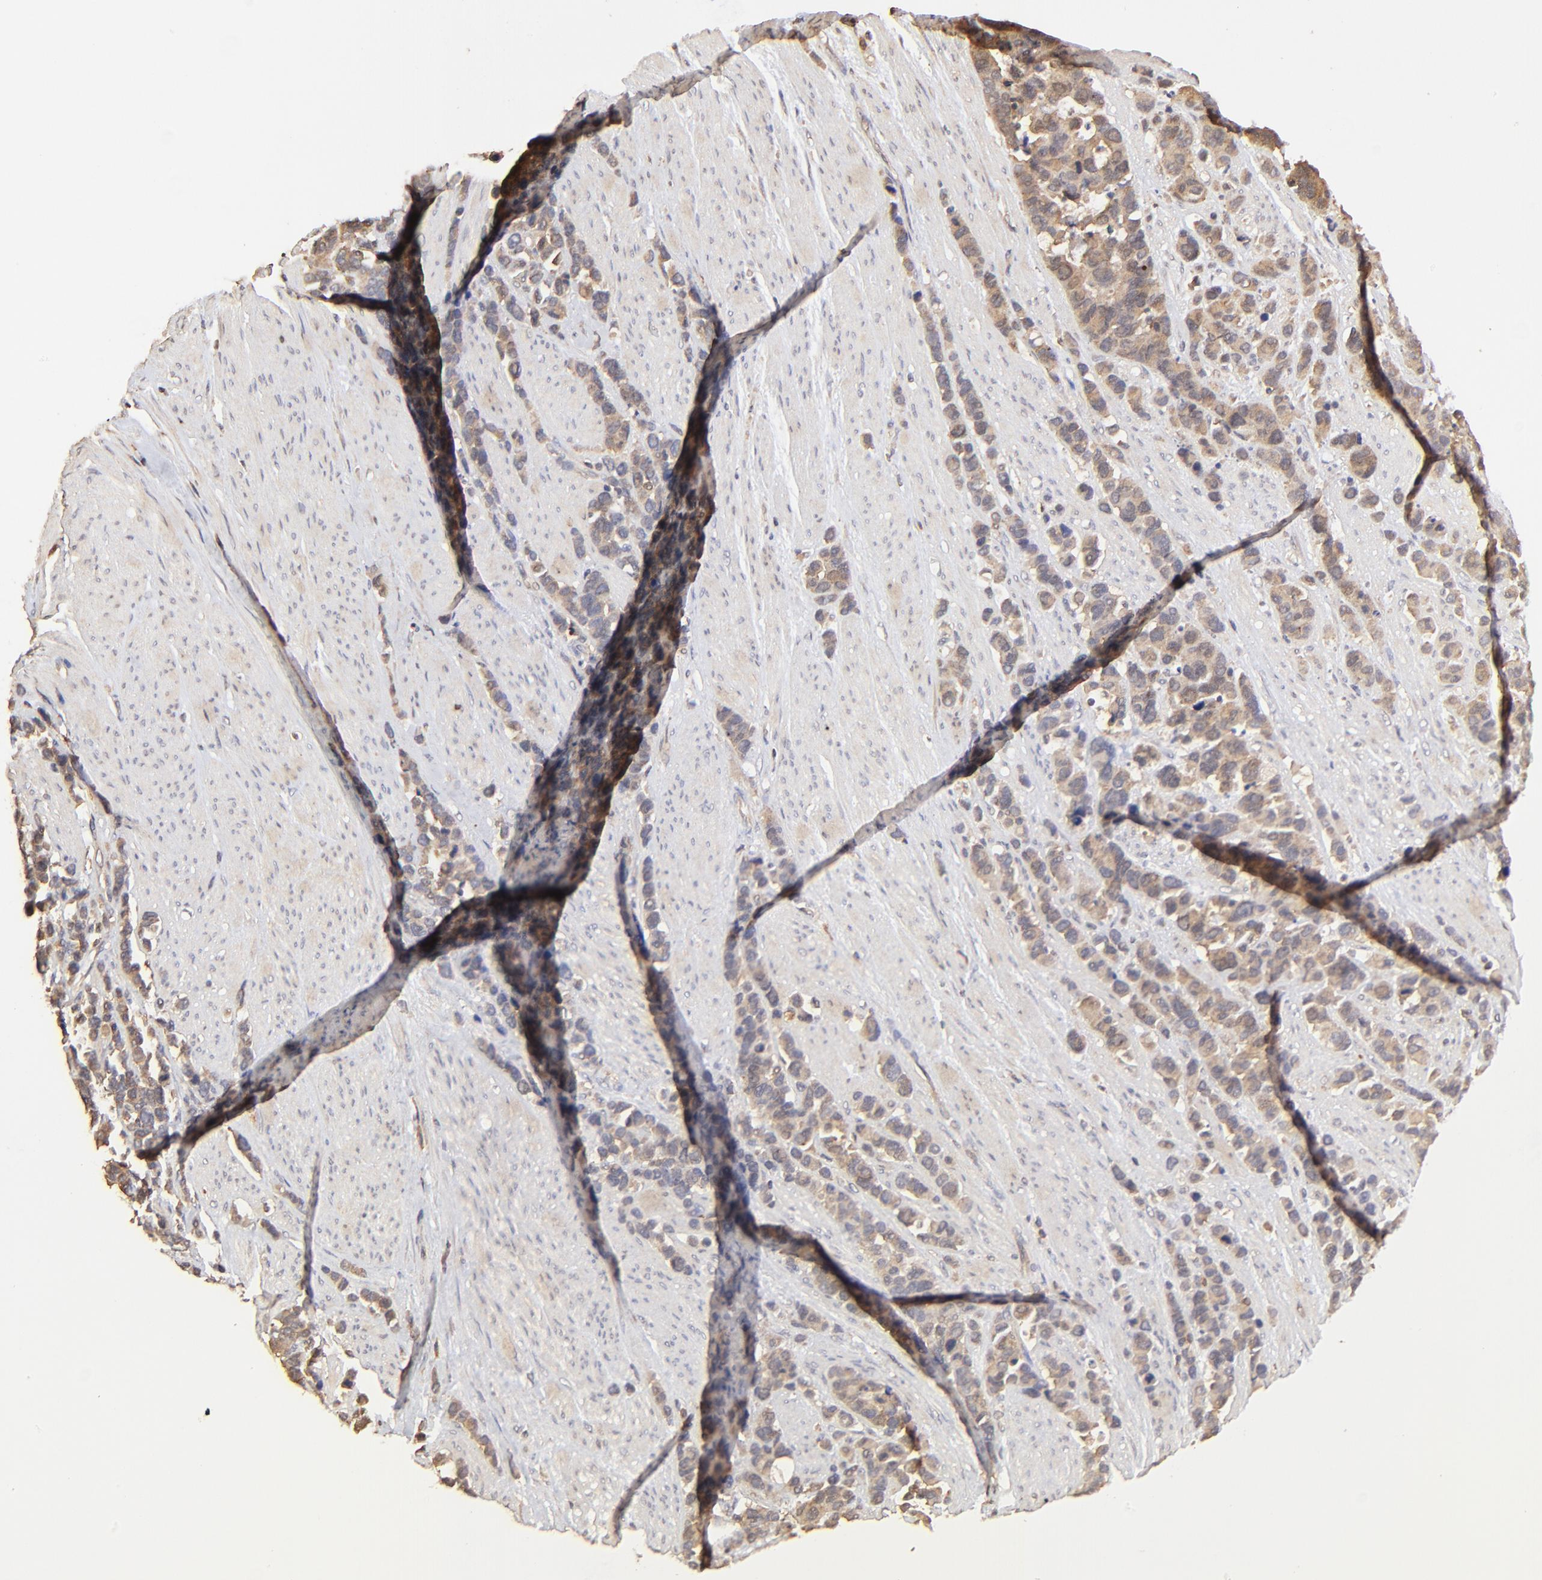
{"staining": {"intensity": "moderate", "quantity": ">75%", "location": "cytoplasmic/membranous"}, "tissue": "stomach cancer", "cell_type": "Tumor cells", "image_type": "cancer", "snomed": [{"axis": "morphology", "description": "Adenocarcinoma, NOS"}, {"axis": "topography", "description": "Stomach, upper"}], "caption": "Brown immunohistochemical staining in stomach cancer (adenocarcinoma) reveals moderate cytoplasmic/membranous expression in about >75% of tumor cells.", "gene": "STON2", "patient": {"sex": "male", "age": 71}}